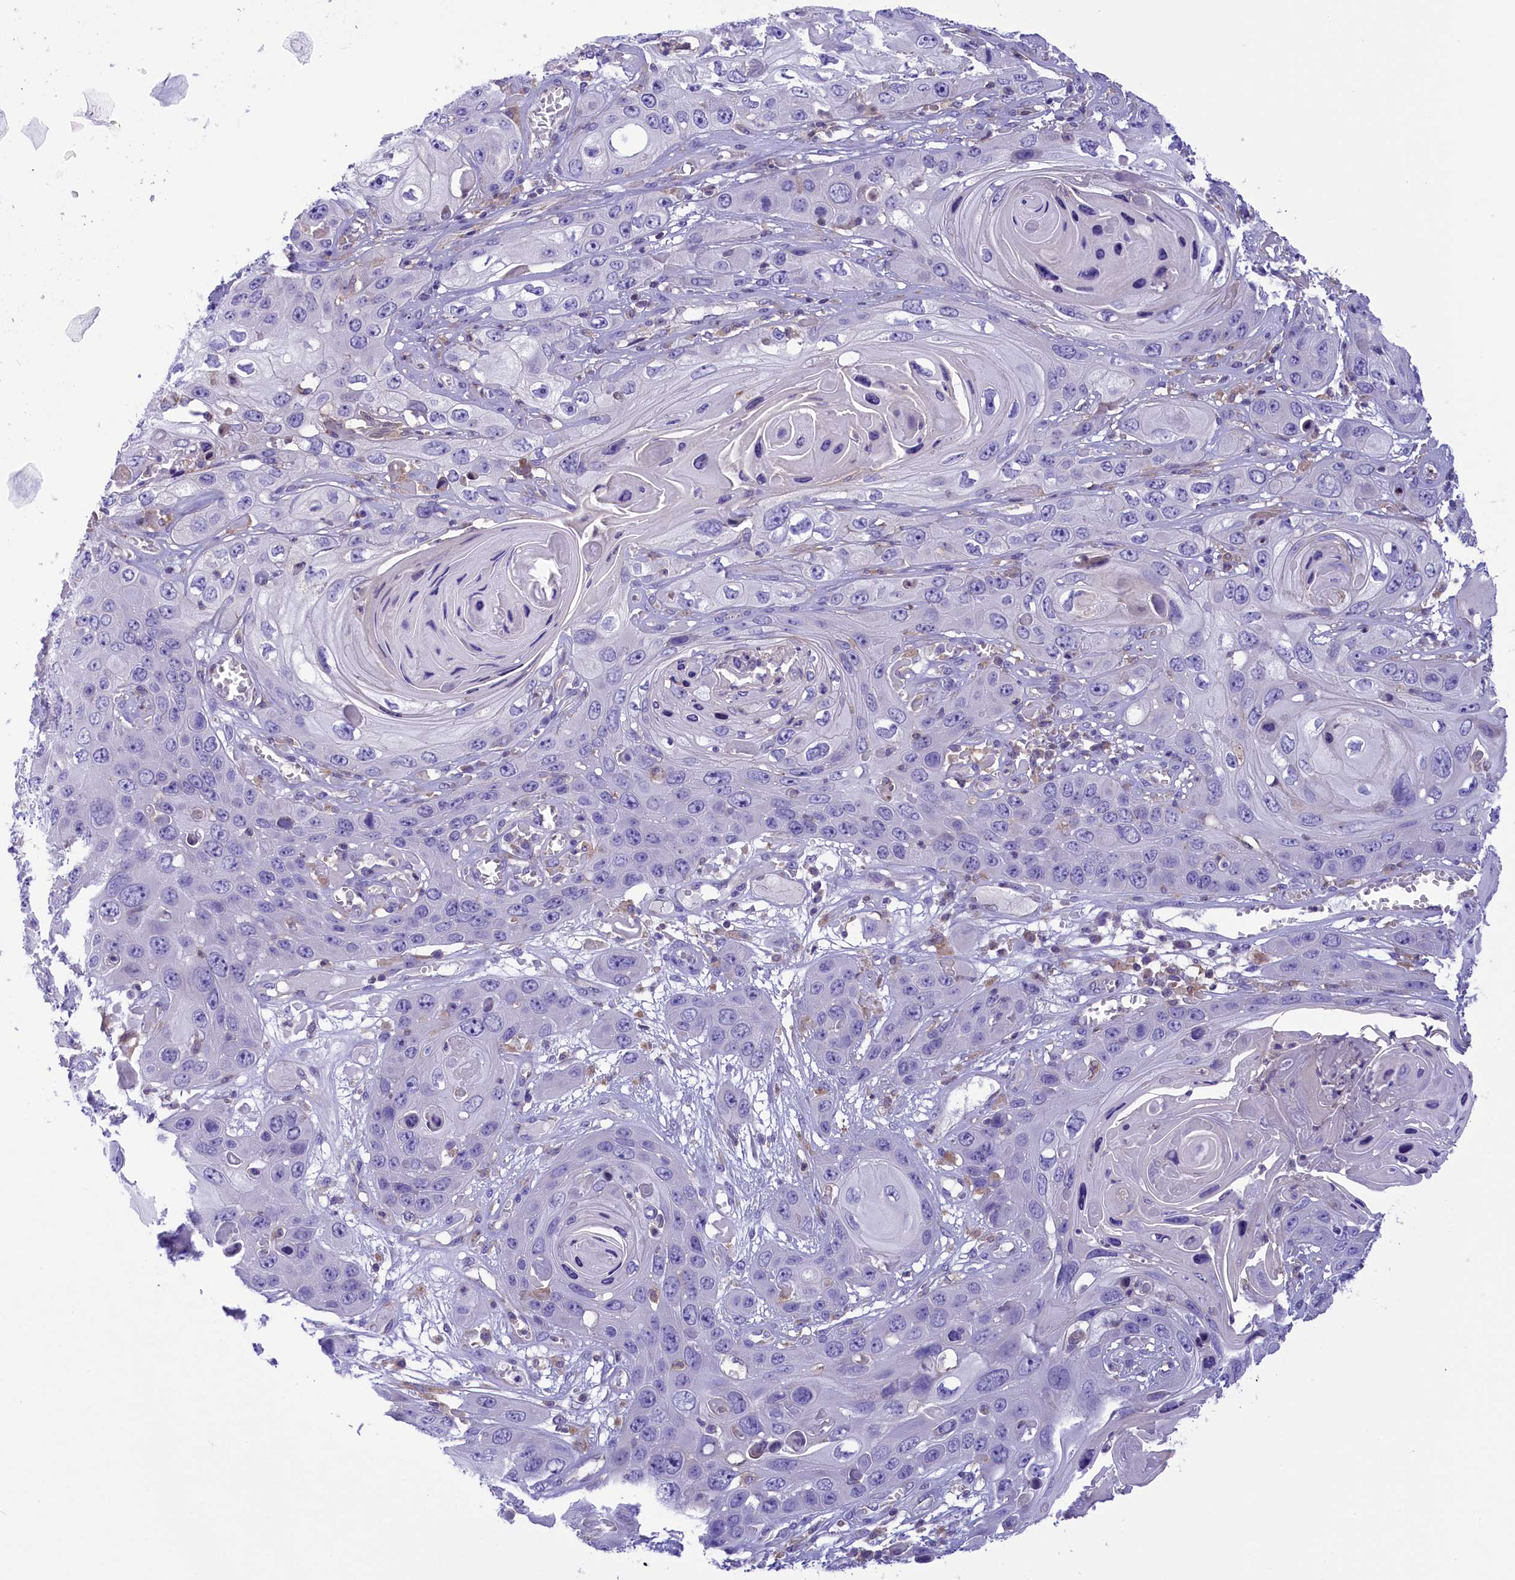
{"staining": {"intensity": "negative", "quantity": "none", "location": "none"}, "tissue": "skin cancer", "cell_type": "Tumor cells", "image_type": "cancer", "snomed": [{"axis": "morphology", "description": "Squamous cell carcinoma, NOS"}, {"axis": "topography", "description": "Skin"}], "caption": "High magnification brightfield microscopy of skin cancer (squamous cell carcinoma) stained with DAB (3,3'-diaminobenzidine) (brown) and counterstained with hematoxylin (blue): tumor cells show no significant positivity. (DAB immunohistochemistry with hematoxylin counter stain).", "gene": "CORO7-PAM16", "patient": {"sex": "male", "age": 55}}